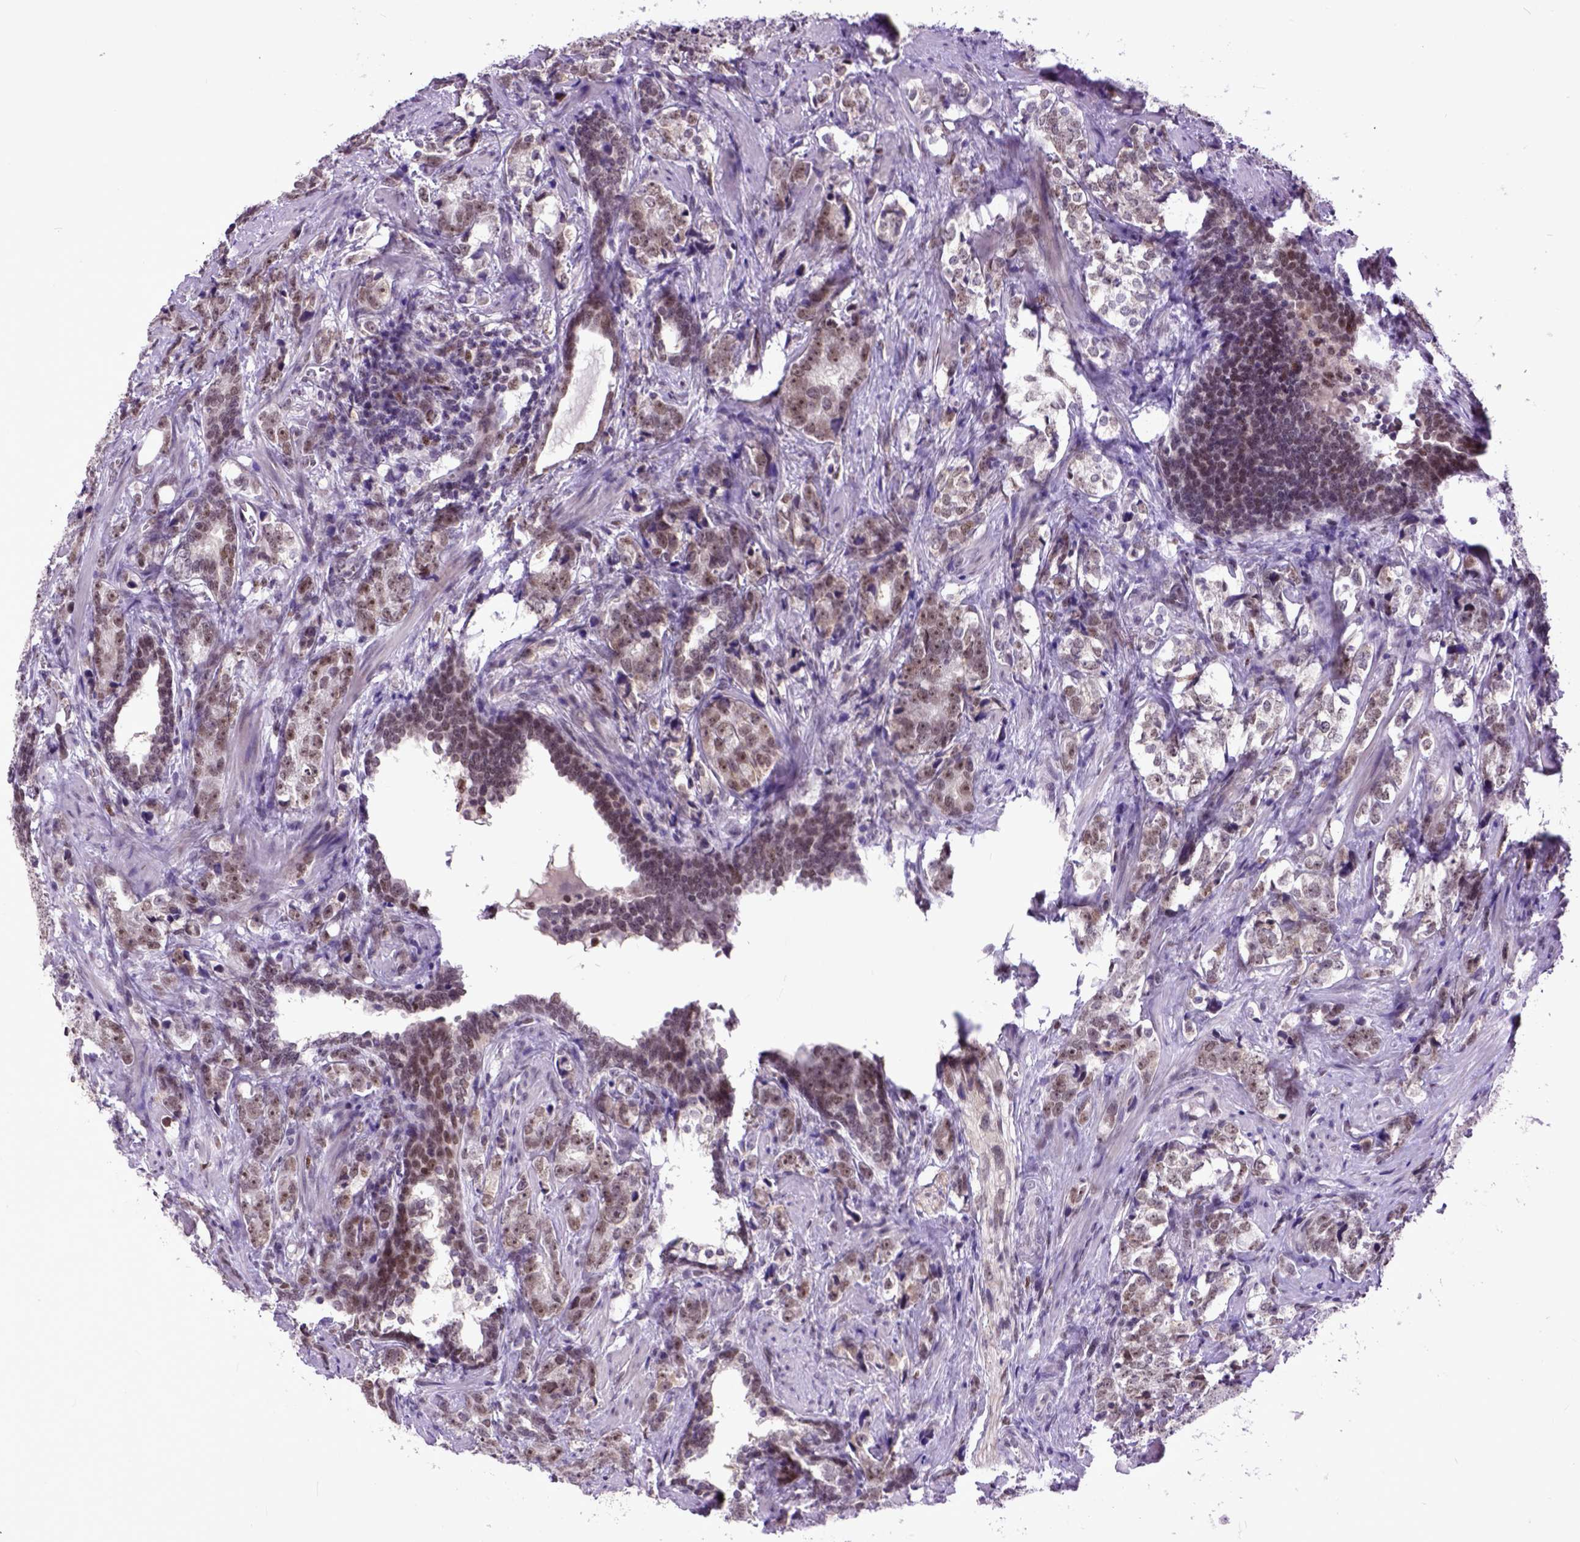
{"staining": {"intensity": "weak", "quantity": ">75%", "location": "nuclear"}, "tissue": "prostate cancer", "cell_type": "Tumor cells", "image_type": "cancer", "snomed": [{"axis": "morphology", "description": "Adenocarcinoma, NOS"}, {"axis": "topography", "description": "Prostate and seminal vesicle, NOS"}], "caption": "Prostate cancer (adenocarcinoma) tissue shows weak nuclear expression in approximately >75% of tumor cells", "gene": "RCC2", "patient": {"sex": "male", "age": 63}}